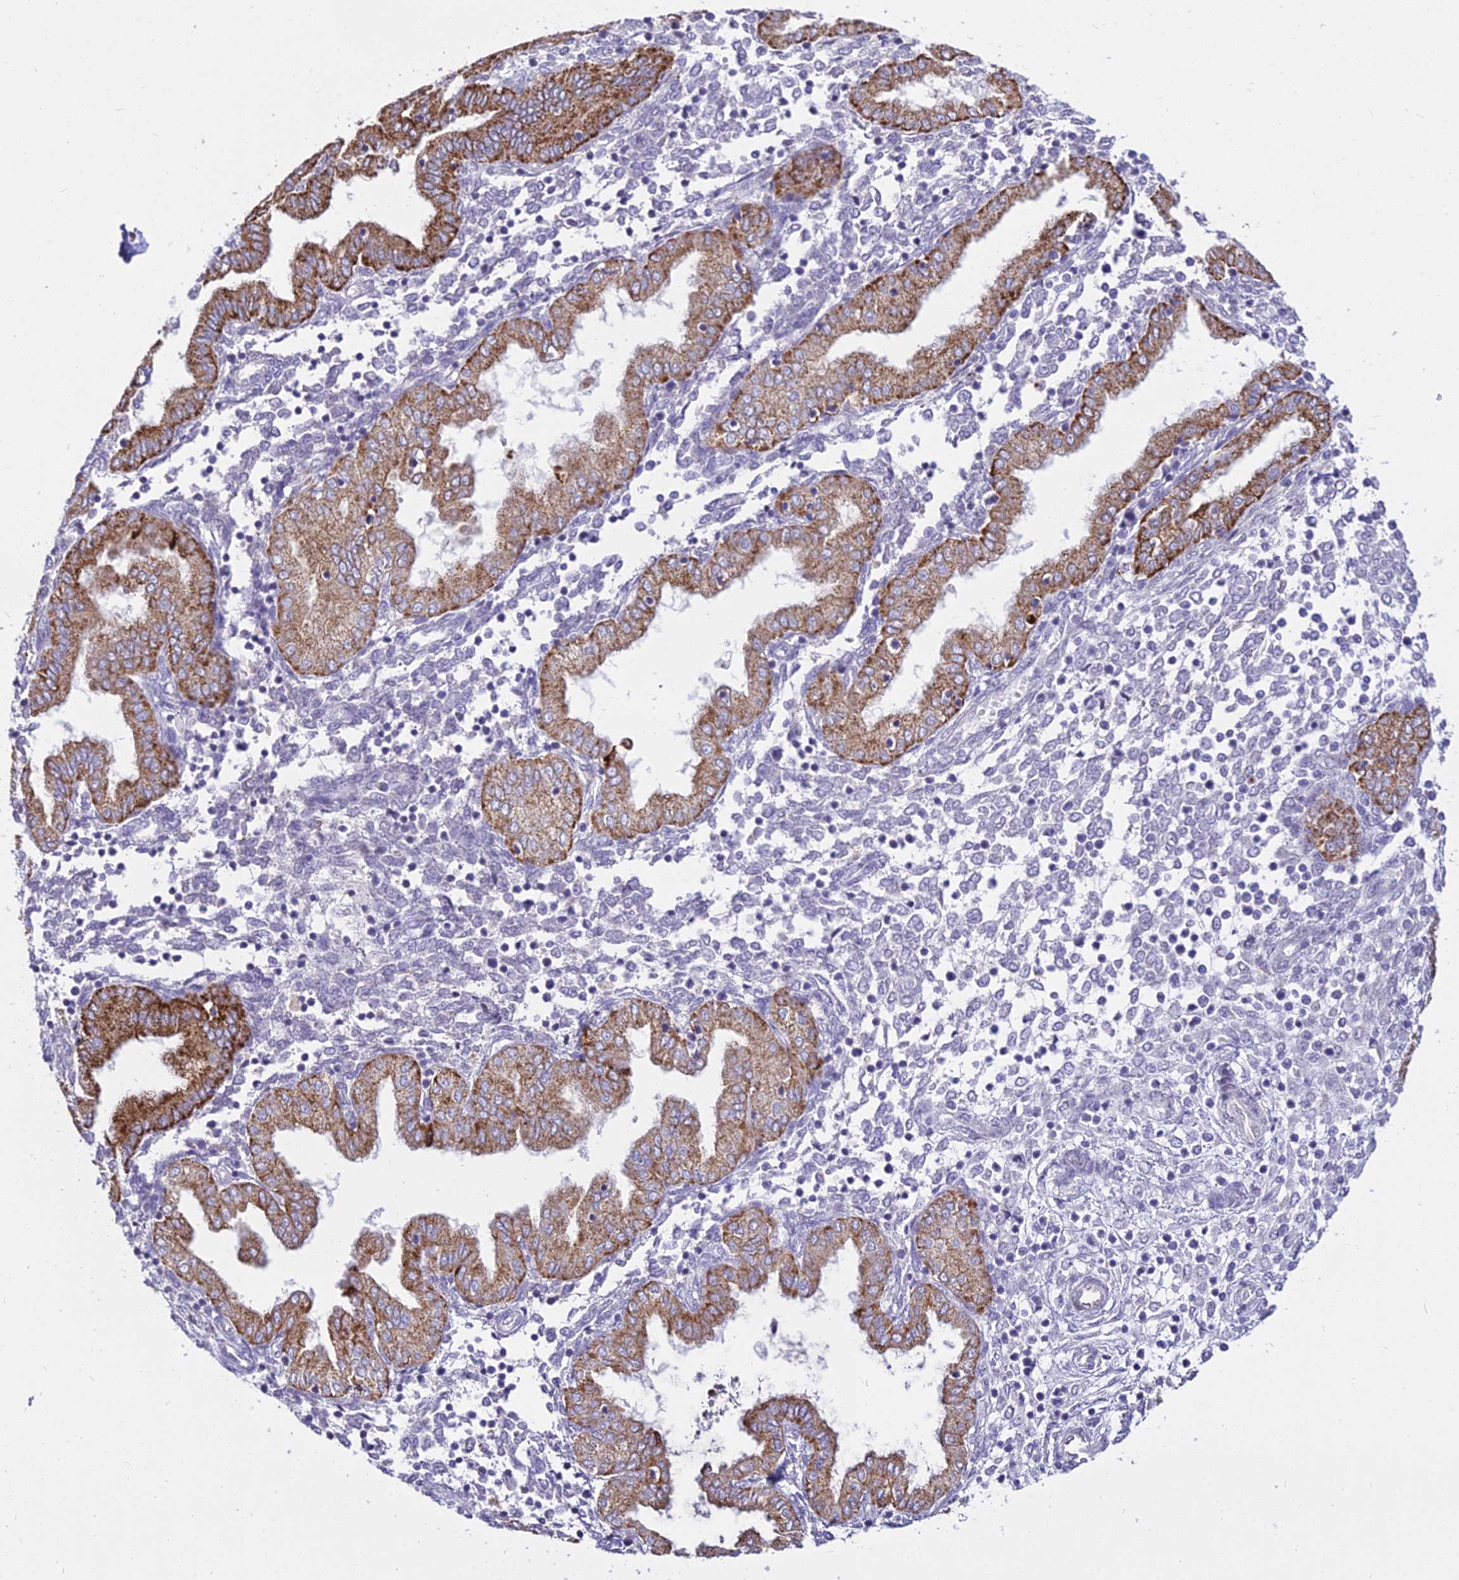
{"staining": {"intensity": "negative", "quantity": "none", "location": "none"}, "tissue": "endometrium", "cell_type": "Cells in endometrial stroma", "image_type": "normal", "snomed": [{"axis": "morphology", "description": "Normal tissue, NOS"}, {"axis": "topography", "description": "Endometrium"}], "caption": "A high-resolution histopathology image shows immunohistochemistry (IHC) staining of normal endometrium, which demonstrates no significant positivity in cells in endometrial stroma.", "gene": "C6orf163", "patient": {"sex": "female", "age": 53}}